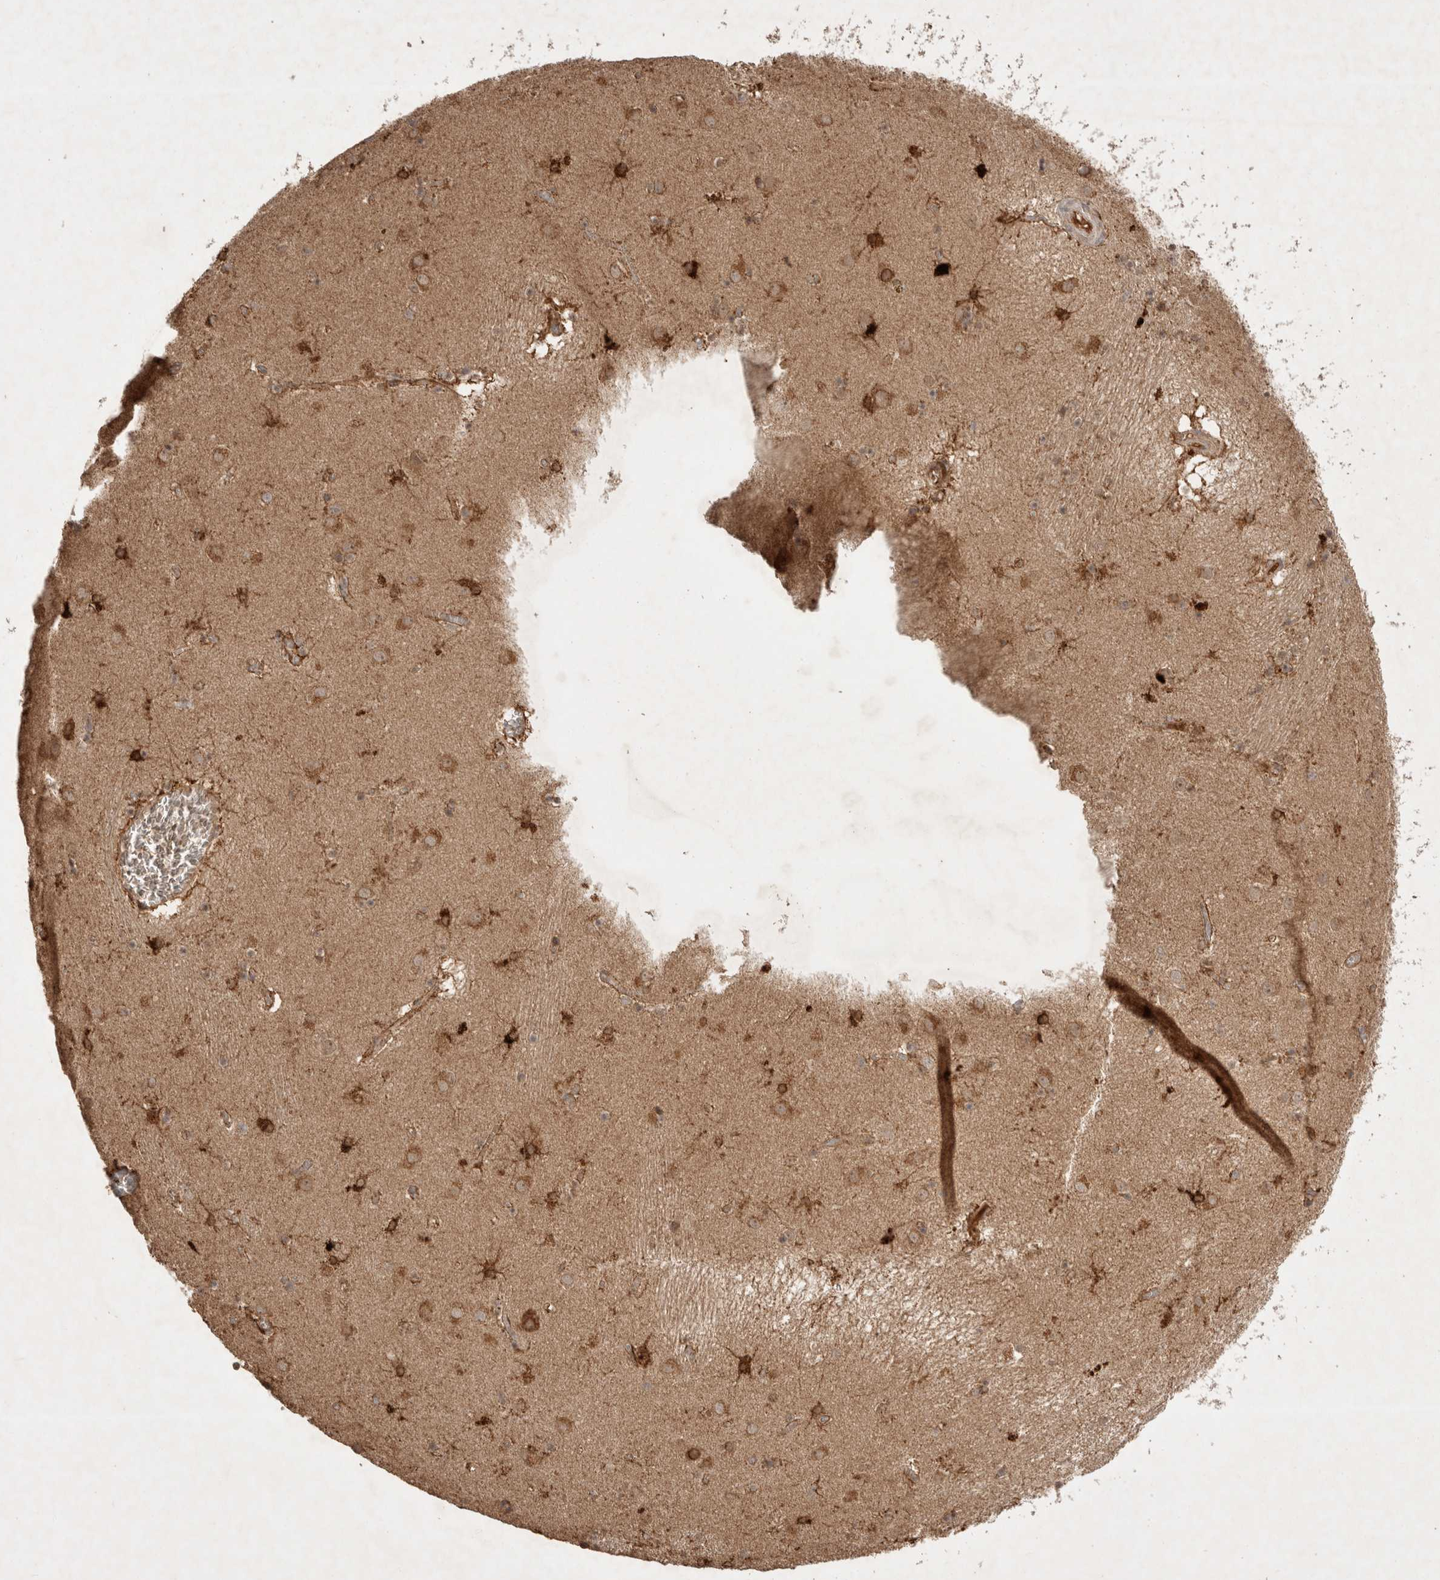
{"staining": {"intensity": "strong", "quantity": "25%-75%", "location": "cytoplasmic/membranous"}, "tissue": "caudate", "cell_type": "Glial cells", "image_type": "normal", "snomed": [{"axis": "morphology", "description": "Normal tissue, NOS"}, {"axis": "topography", "description": "Lateral ventricle wall"}], "caption": "High-power microscopy captured an immunohistochemistry histopathology image of unremarkable caudate, revealing strong cytoplasmic/membranous positivity in approximately 25%-75% of glial cells. (DAB (3,3'-diaminobenzidine) IHC with brightfield microscopy, high magnification).", "gene": "FAM221A", "patient": {"sex": "male", "age": 70}}